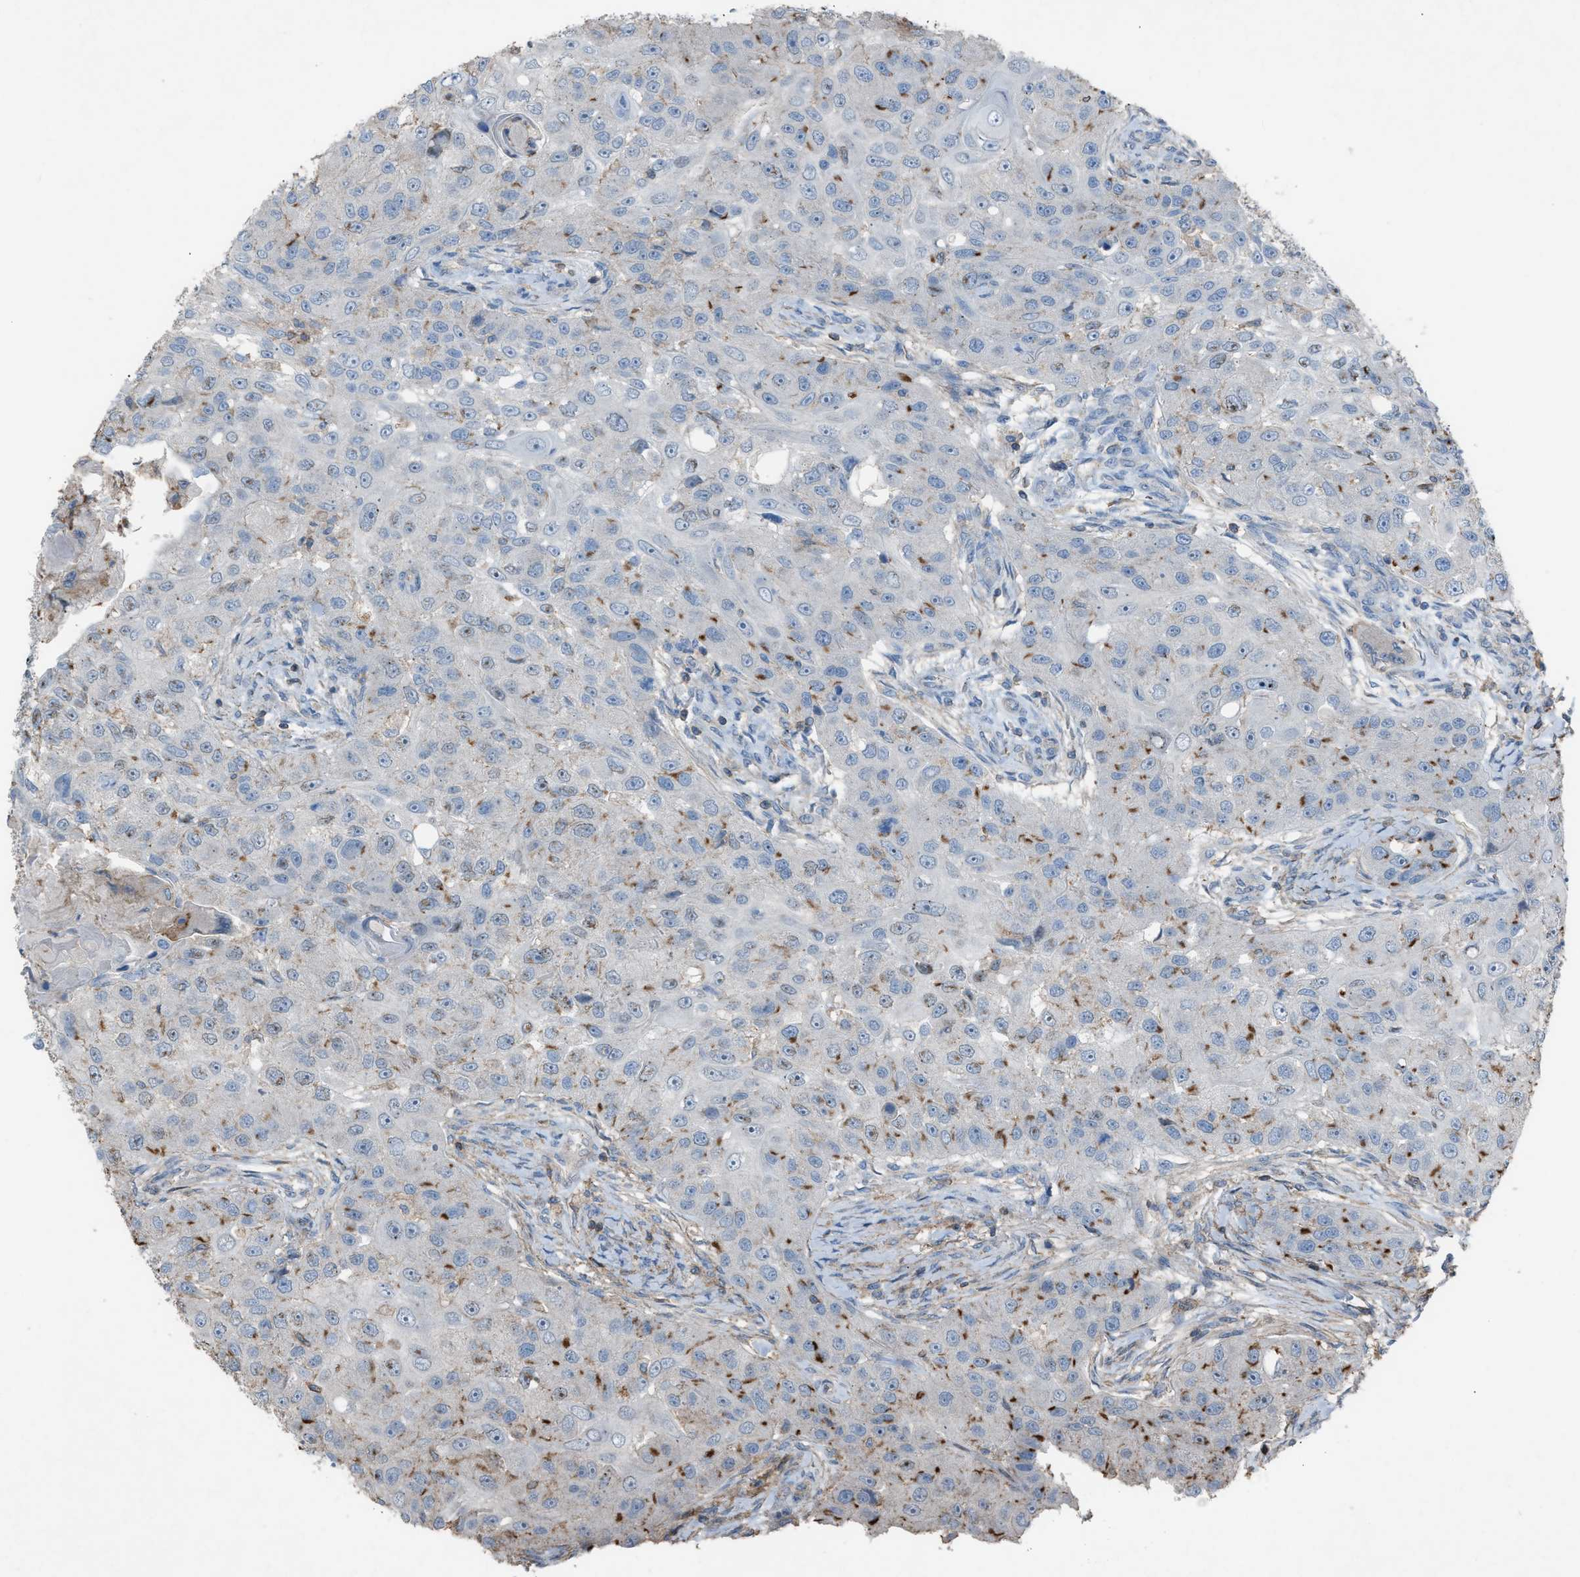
{"staining": {"intensity": "moderate", "quantity": "<25%", "location": "cytoplasmic/membranous"}, "tissue": "head and neck cancer", "cell_type": "Tumor cells", "image_type": "cancer", "snomed": [{"axis": "morphology", "description": "Normal tissue, NOS"}, {"axis": "morphology", "description": "Squamous cell carcinoma, NOS"}, {"axis": "topography", "description": "Skeletal muscle"}, {"axis": "topography", "description": "Head-Neck"}], "caption": "Squamous cell carcinoma (head and neck) stained with a protein marker displays moderate staining in tumor cells.", "gene": "NCK2", "patient": {"sex": "male", "age": 51}}